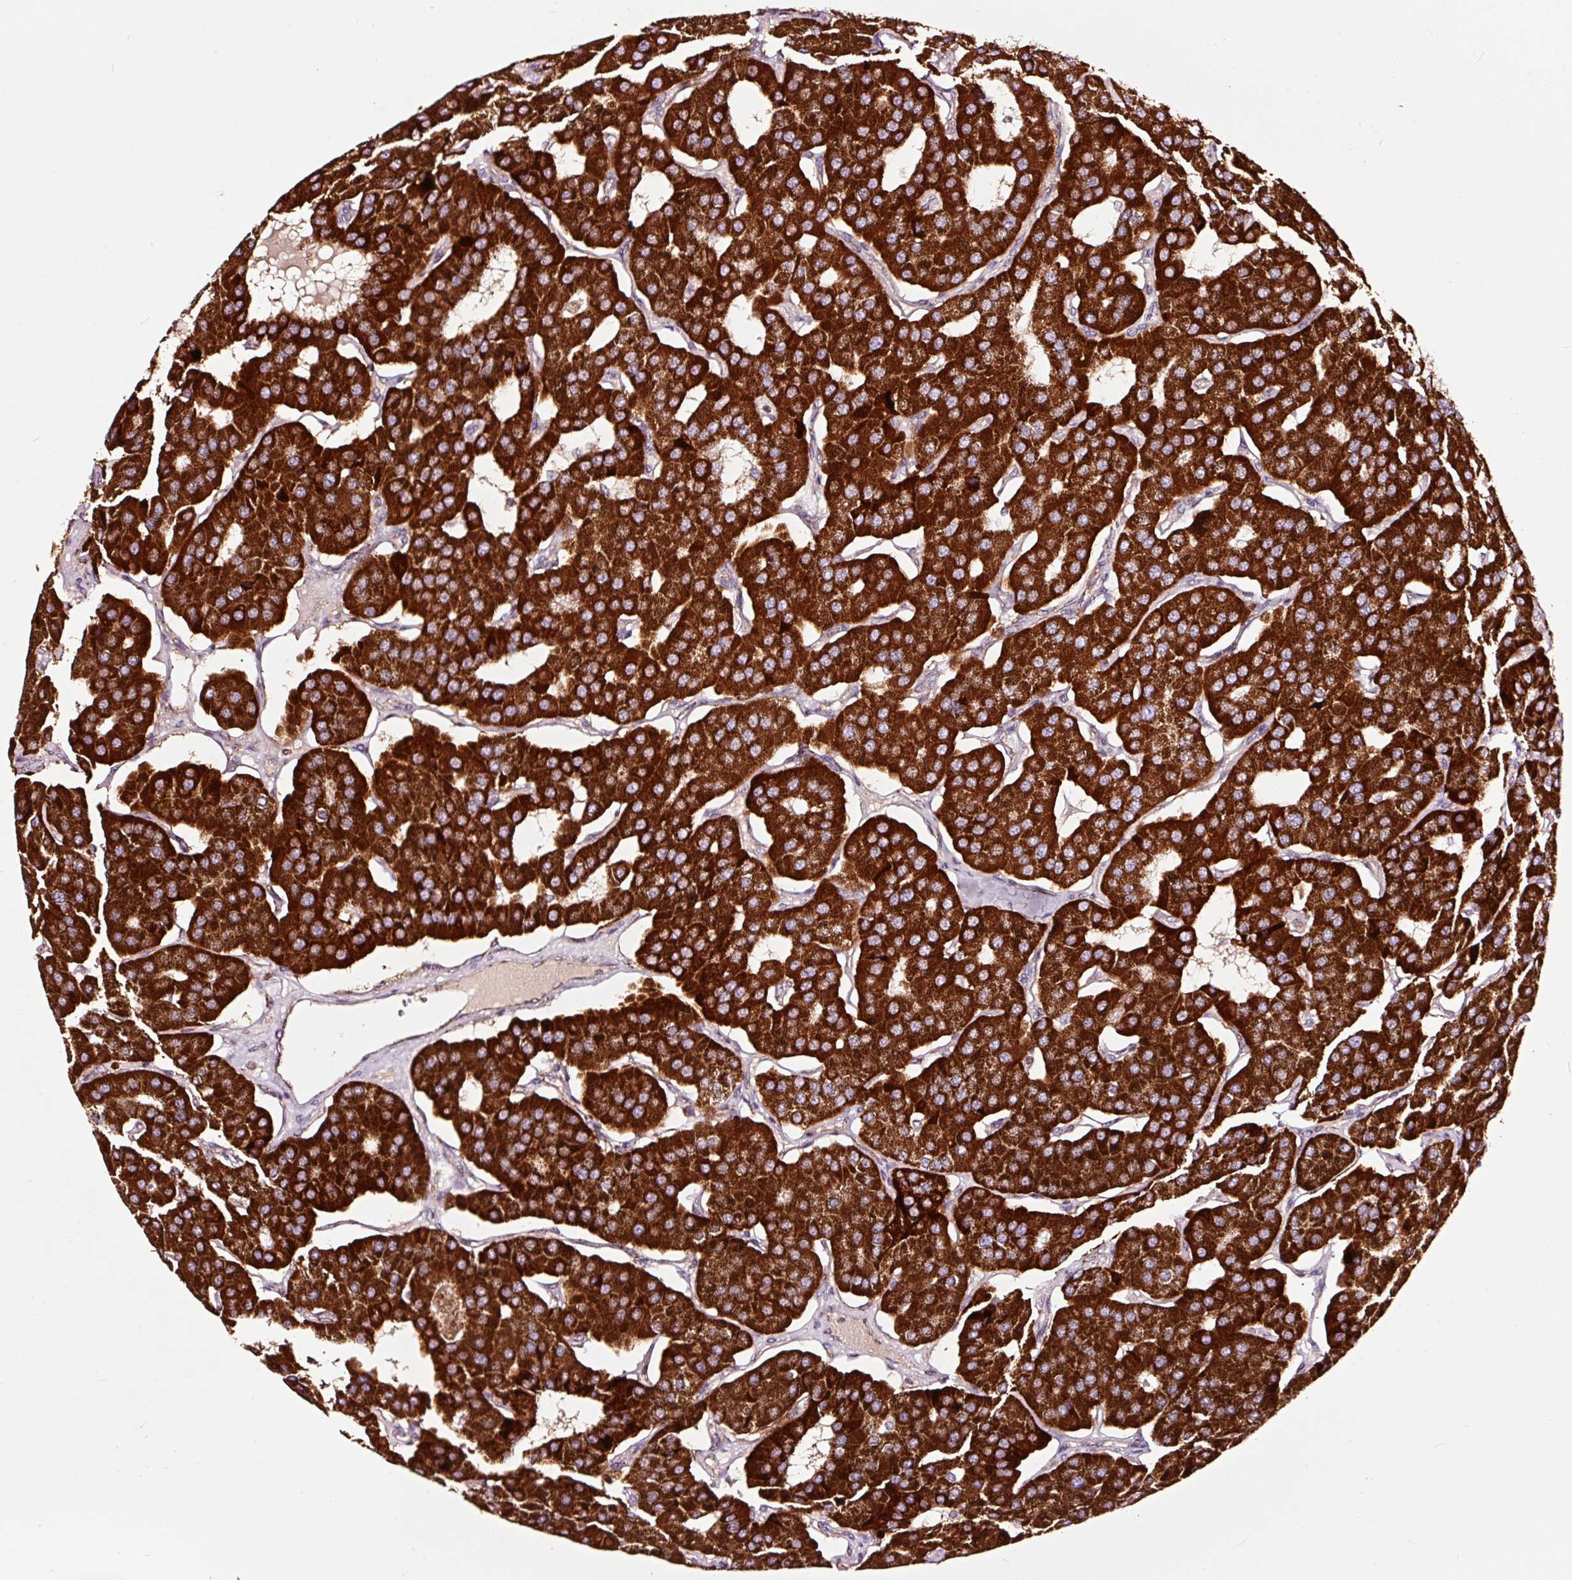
{"staining": {"intensity": "strong", "quantity": ">75%", "location": "cytoplasmic/membranous"}, "tissue": "parathyroid gland", "cell_type": "Glandular cells", "image_type": "normal", "snomed": [{"axis": "morphology", "description": "Normal tissue, NOS"}, {"axis": "morphology", "description": "Adenoma, NOS"}, {"axis": "topography", "description": "Parathyroid gland"}], "caption": "Brown immunohistochemical staining in unremarkable parathyroid gland shows strong cytoplasmic/membranous staining in about >75% of glandular cells.", "gene": "TPM1", "patient": {"sex": "female", "age": 86}}